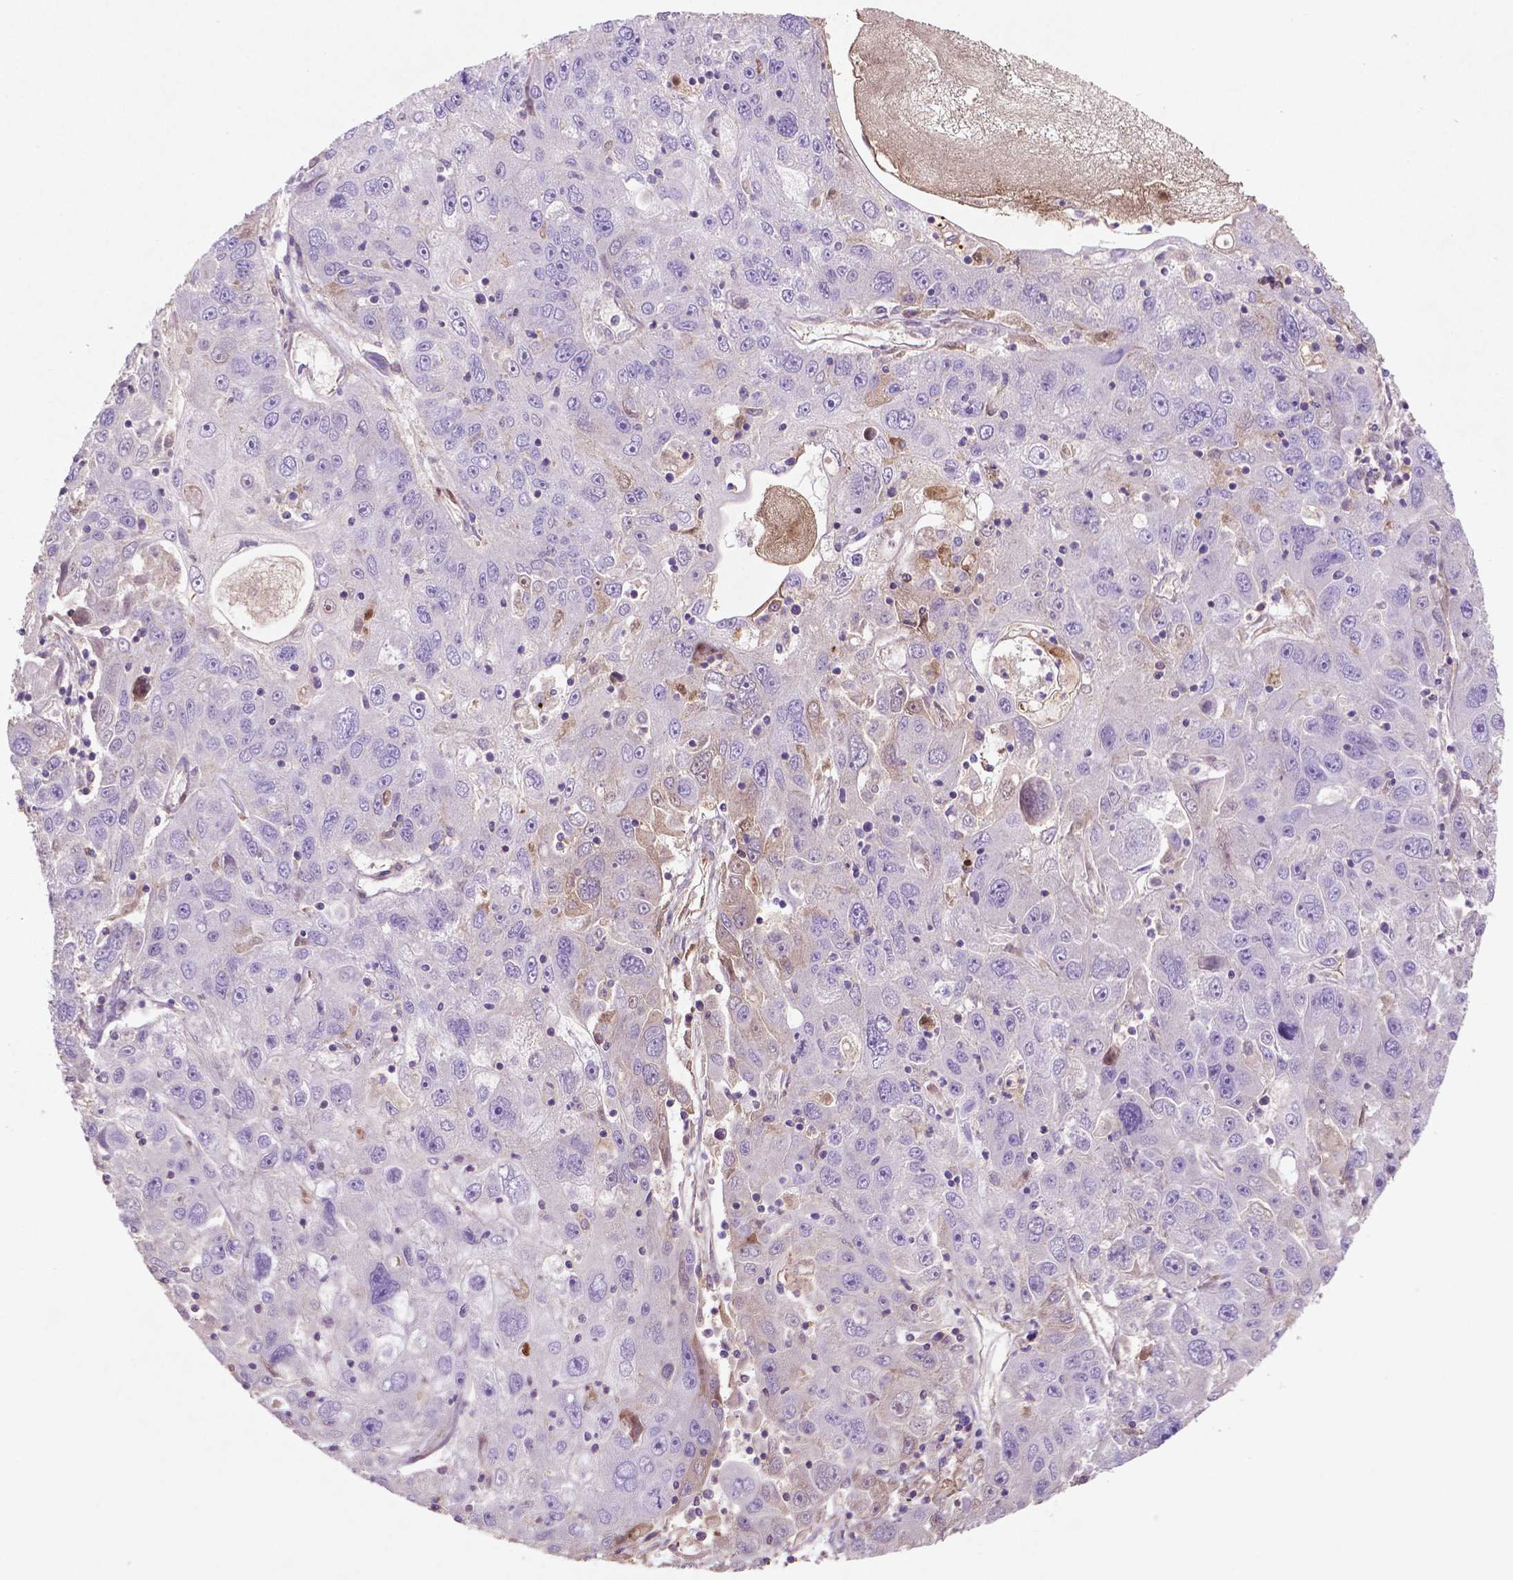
{"staining": {"intensity": "negative", "quantity": "none", "location": "none"}, "tissue": "stomach cancer", "cell_type": "Tumor cells", "image_type": "cancer", "snomed": [{"axis": "morphology", "description": "Adenocarcinoma, NOS"}, {"axis": "topography", "description": "Stomach"}], "caption": "A high-resolution image shows immunohistochemistry (IHC) staining of stomach cancer (adenocarcinoma), which displays no significant staining in tumor cells. (Brightfield microscopy of DAB (3,3'-diaminobenzidine) IHC at high magnification).", "gene": "BMP4", "patient": {"sex": "male", "age": 56}}